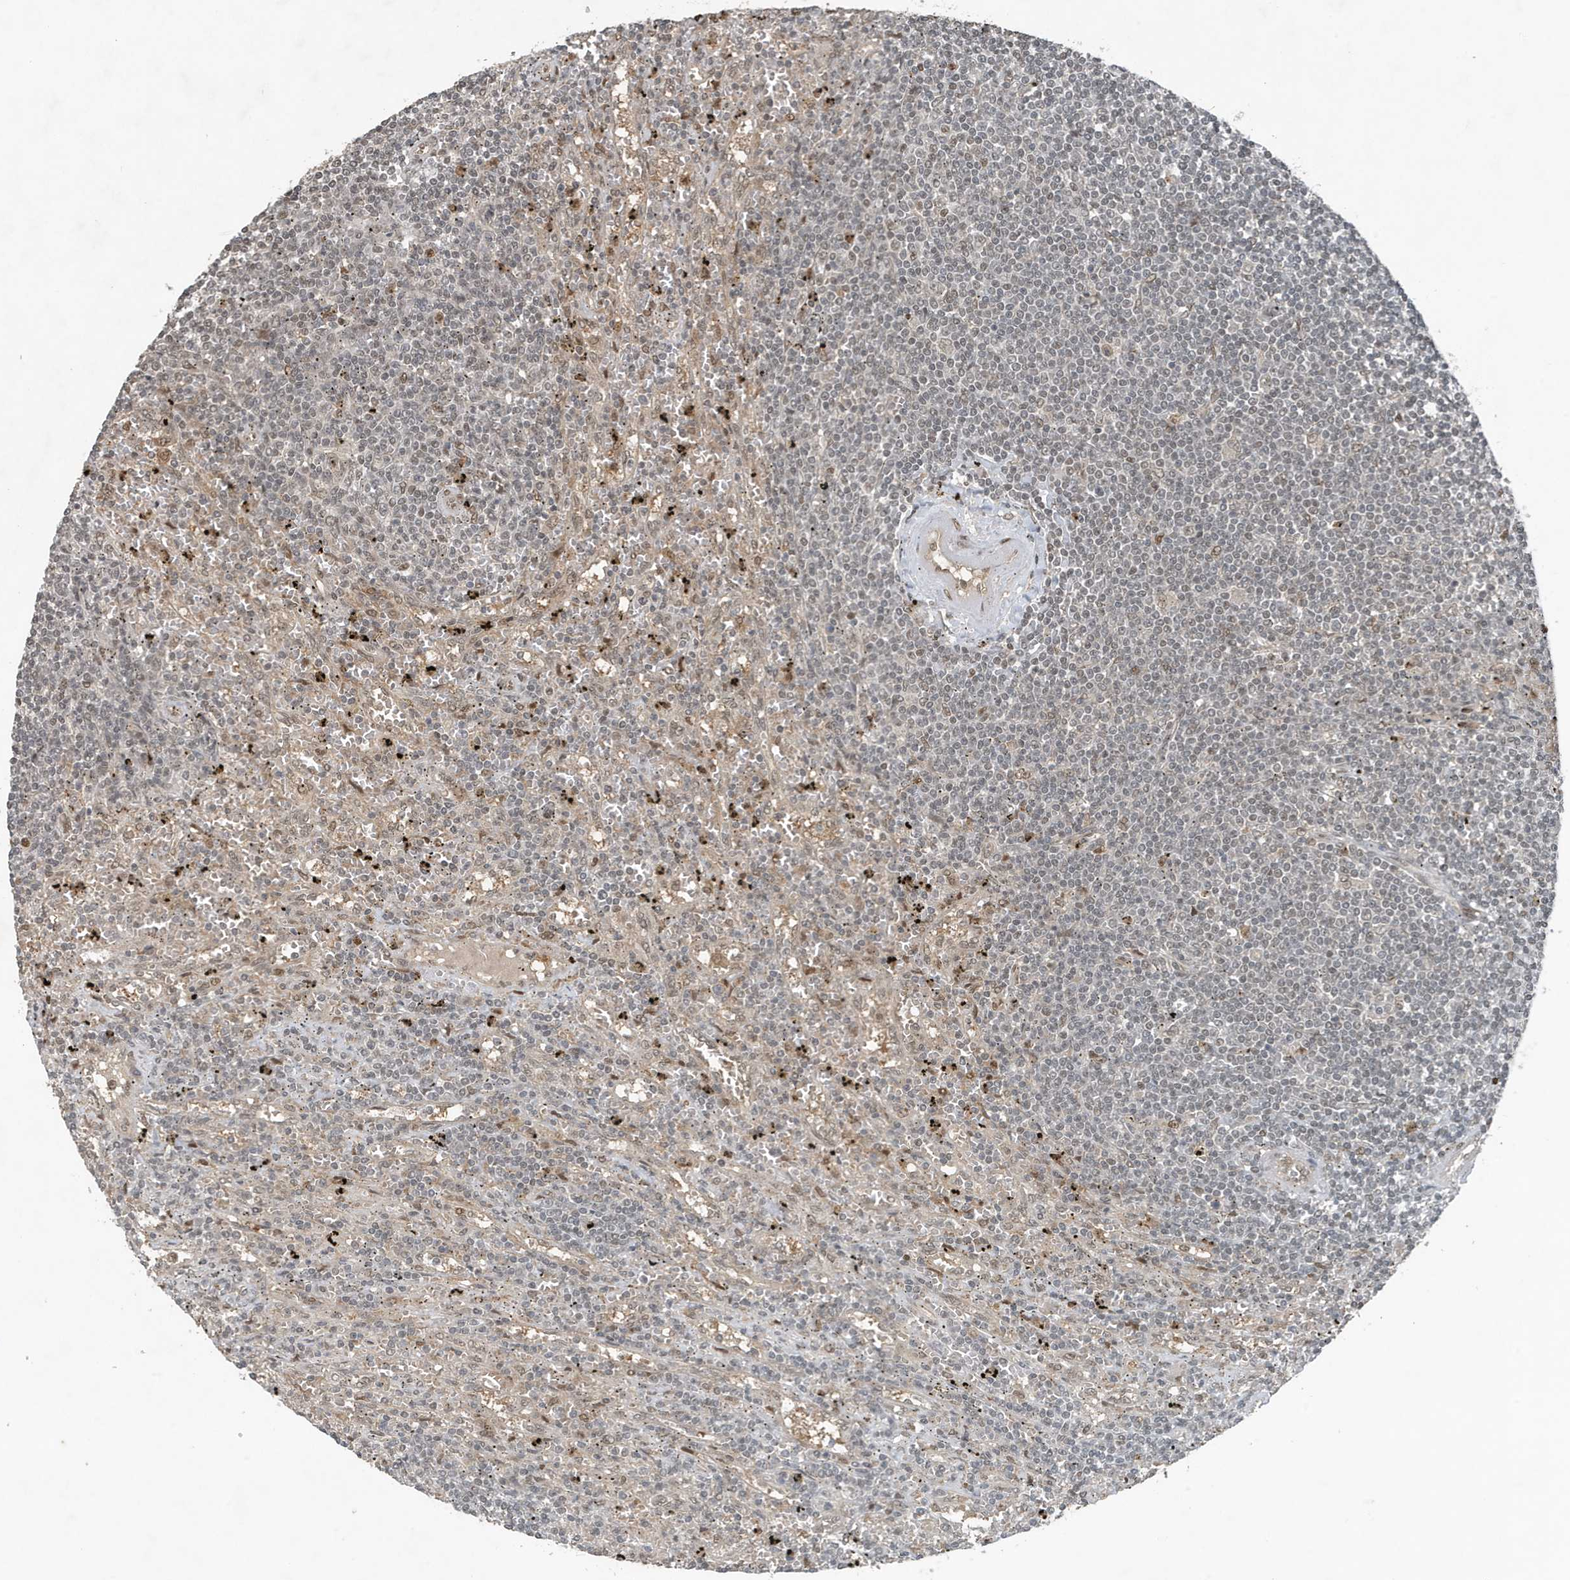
{"staining": {"intensity": "weak", "quantity": "25%-75%", "location": "nuclear"}, "tissue": "lymphoma", "cell_type": "Tumor cells", "image_type": "cancer", "snomed": [{"axis": "morphology", "description": "Malignant lymphoma, non-Hodgkin's type, Low grade"}, {"axis": "topography", "description": "Spleen"}], "caption": "Human lymphoma stained with a brown dye displays weak nuclear positive expression in approximately 25%-75% of tumor cells.", "gene": "HSPA1A", "patient": {"sex": "male", "age": 76}}